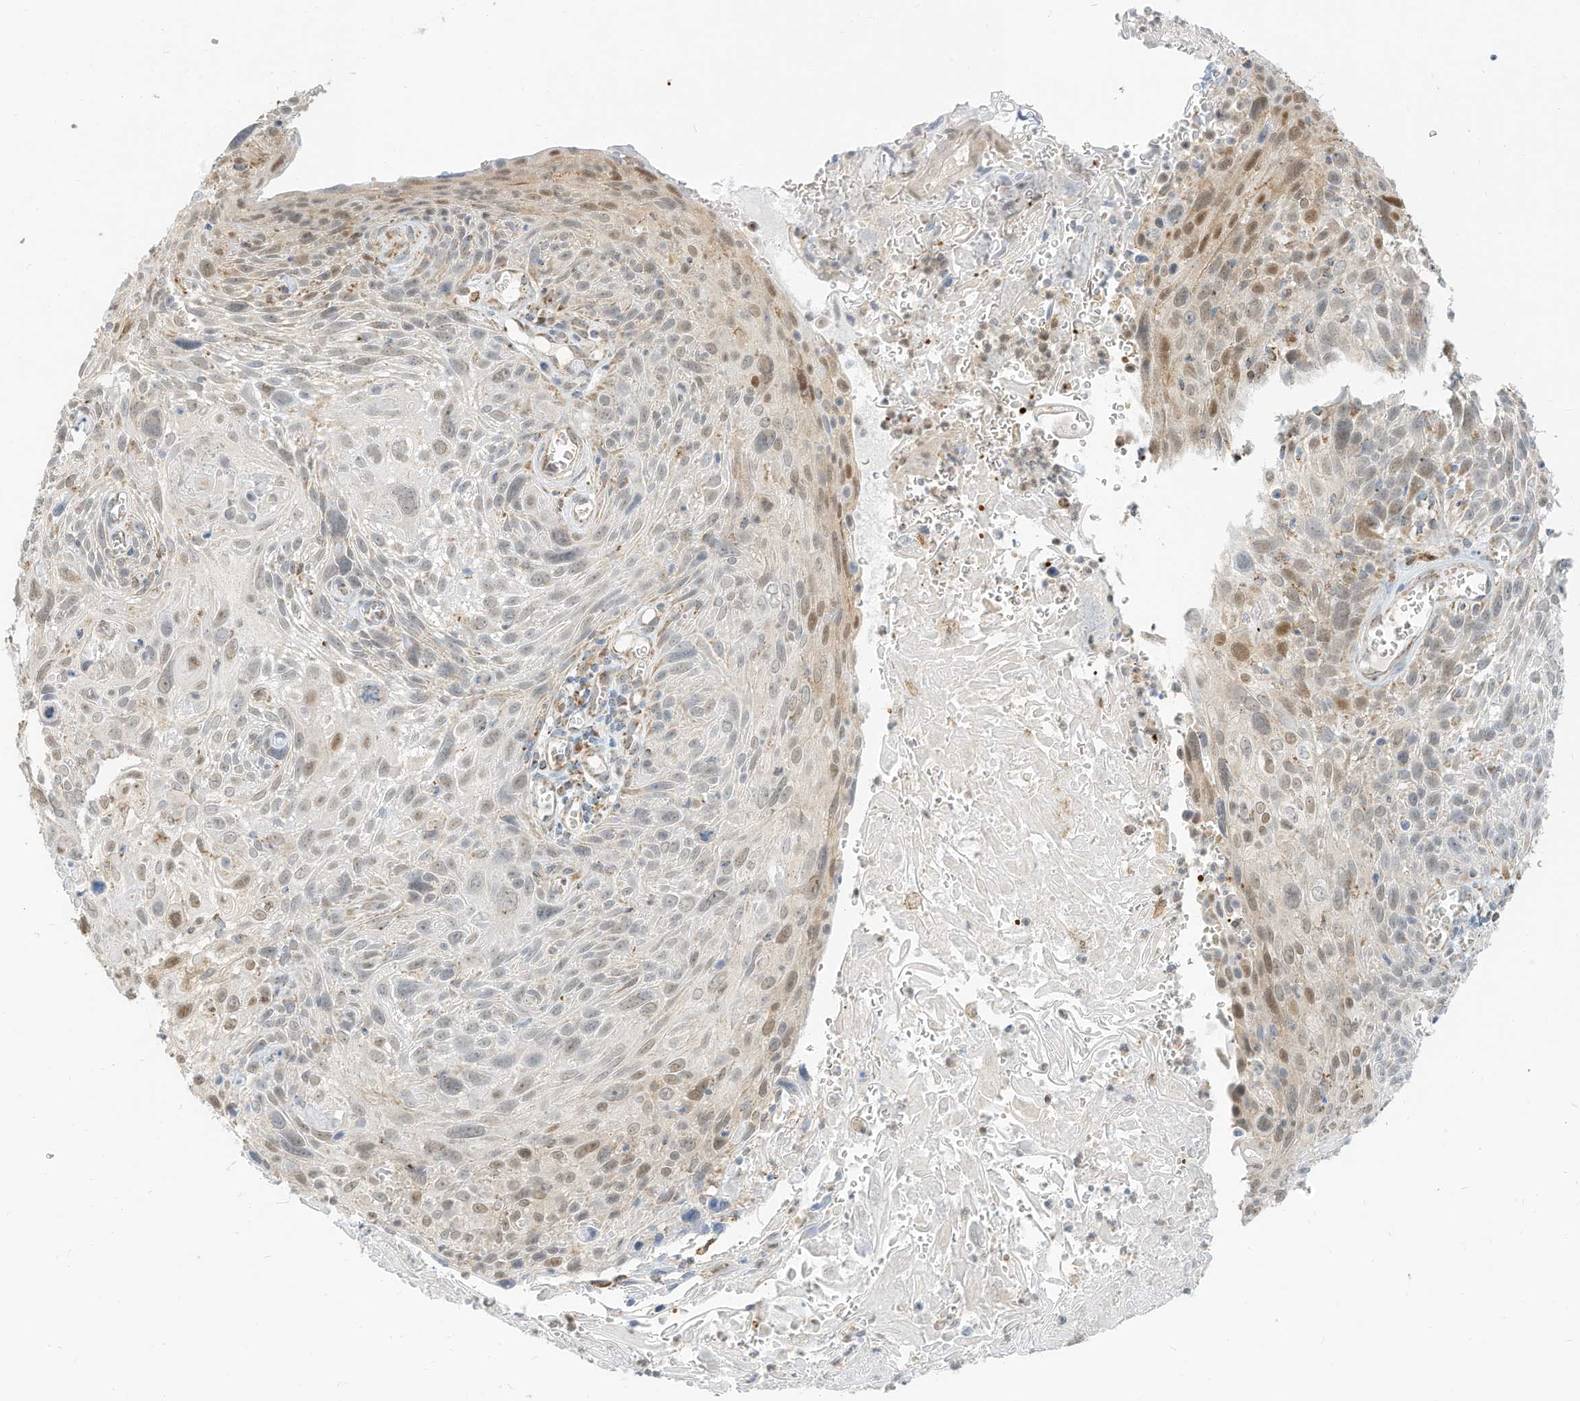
{"staining": {"intensity": "weak", "quantity": "<25%", "location": "nuclear"}, "tissue": "cervical cancer", "cell_type": "Tumor cells", "image_type": "cancer", "snomed": [{"axis": "morphology", "description": "Squamous cell carcinoma, NOS"}, {"axis": "topography", "description": "Cervix"}], "caption": "Immunohistochemistry (IHC) photomicrograph of cervical cancer stained for a protein (brown), which exhibits no expression in tumor cells. Nuclei are stained in blue.", "gene": "MTUS2", "patient": {"sex": "female", "age": 51}}